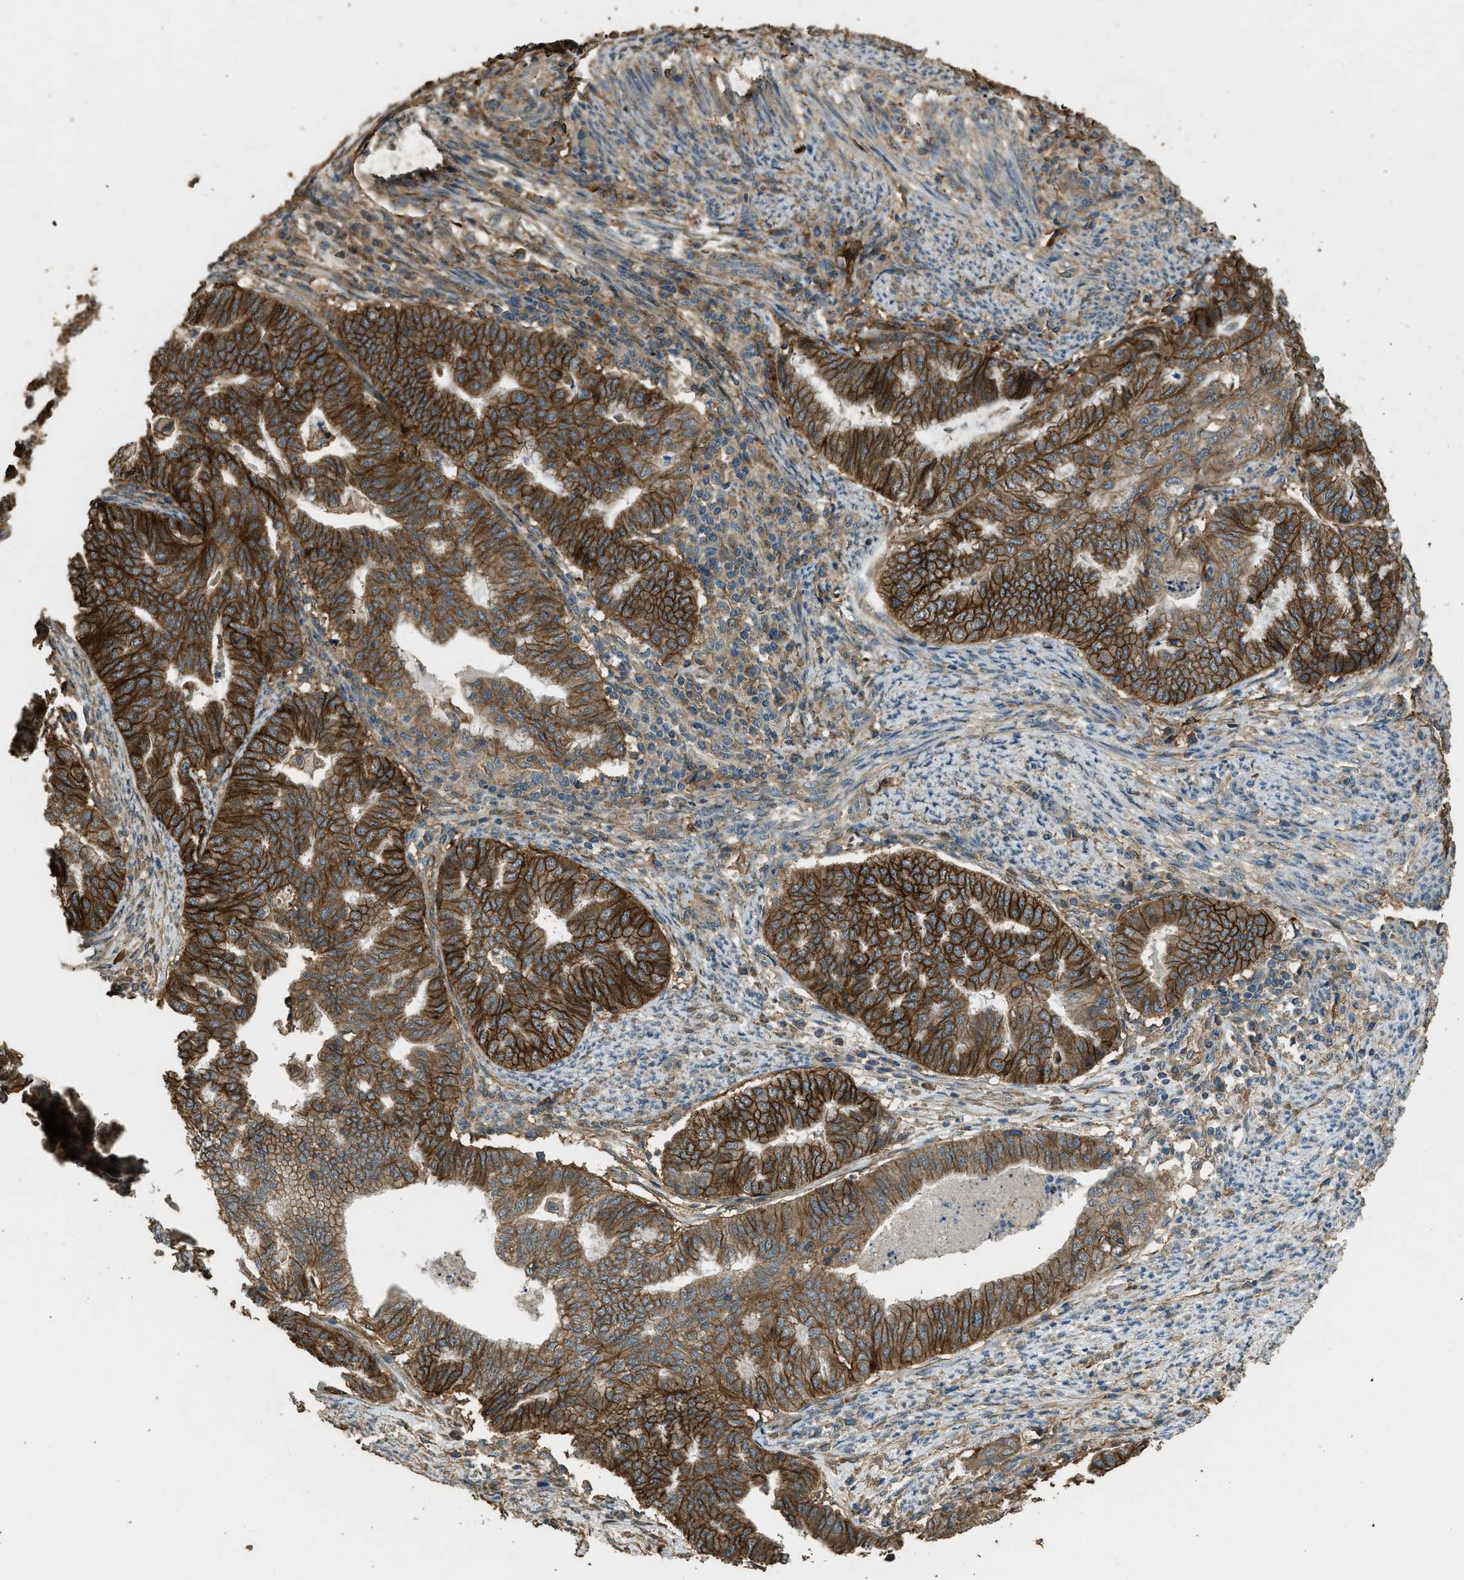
{"staining": {"intensity": "strong", "quantity": ">75%", "location": "cytoplasmic/membranous"}, "tissue": "endometrial cancer", "cell_type": "Tumor cells", "image_type": "cancer", "snomed": [{"axis": "morphology", "description": "Adenocarcinoma, NOS"}, {"axis": "topography", "description": "Endometrium"}], "caption": "IHC micrograph of neoplastic tissue: human endometrial adenocarcinoma stained using immunohistochemistry demonstrates high levels of strong protein expression localized specifically in the cytoplasmic/membranous of tumor cells, appearing as a cytoplasmic/membranous brown color.", "gene": "CD276", "patient": {"sex": "female", "age": 79}}